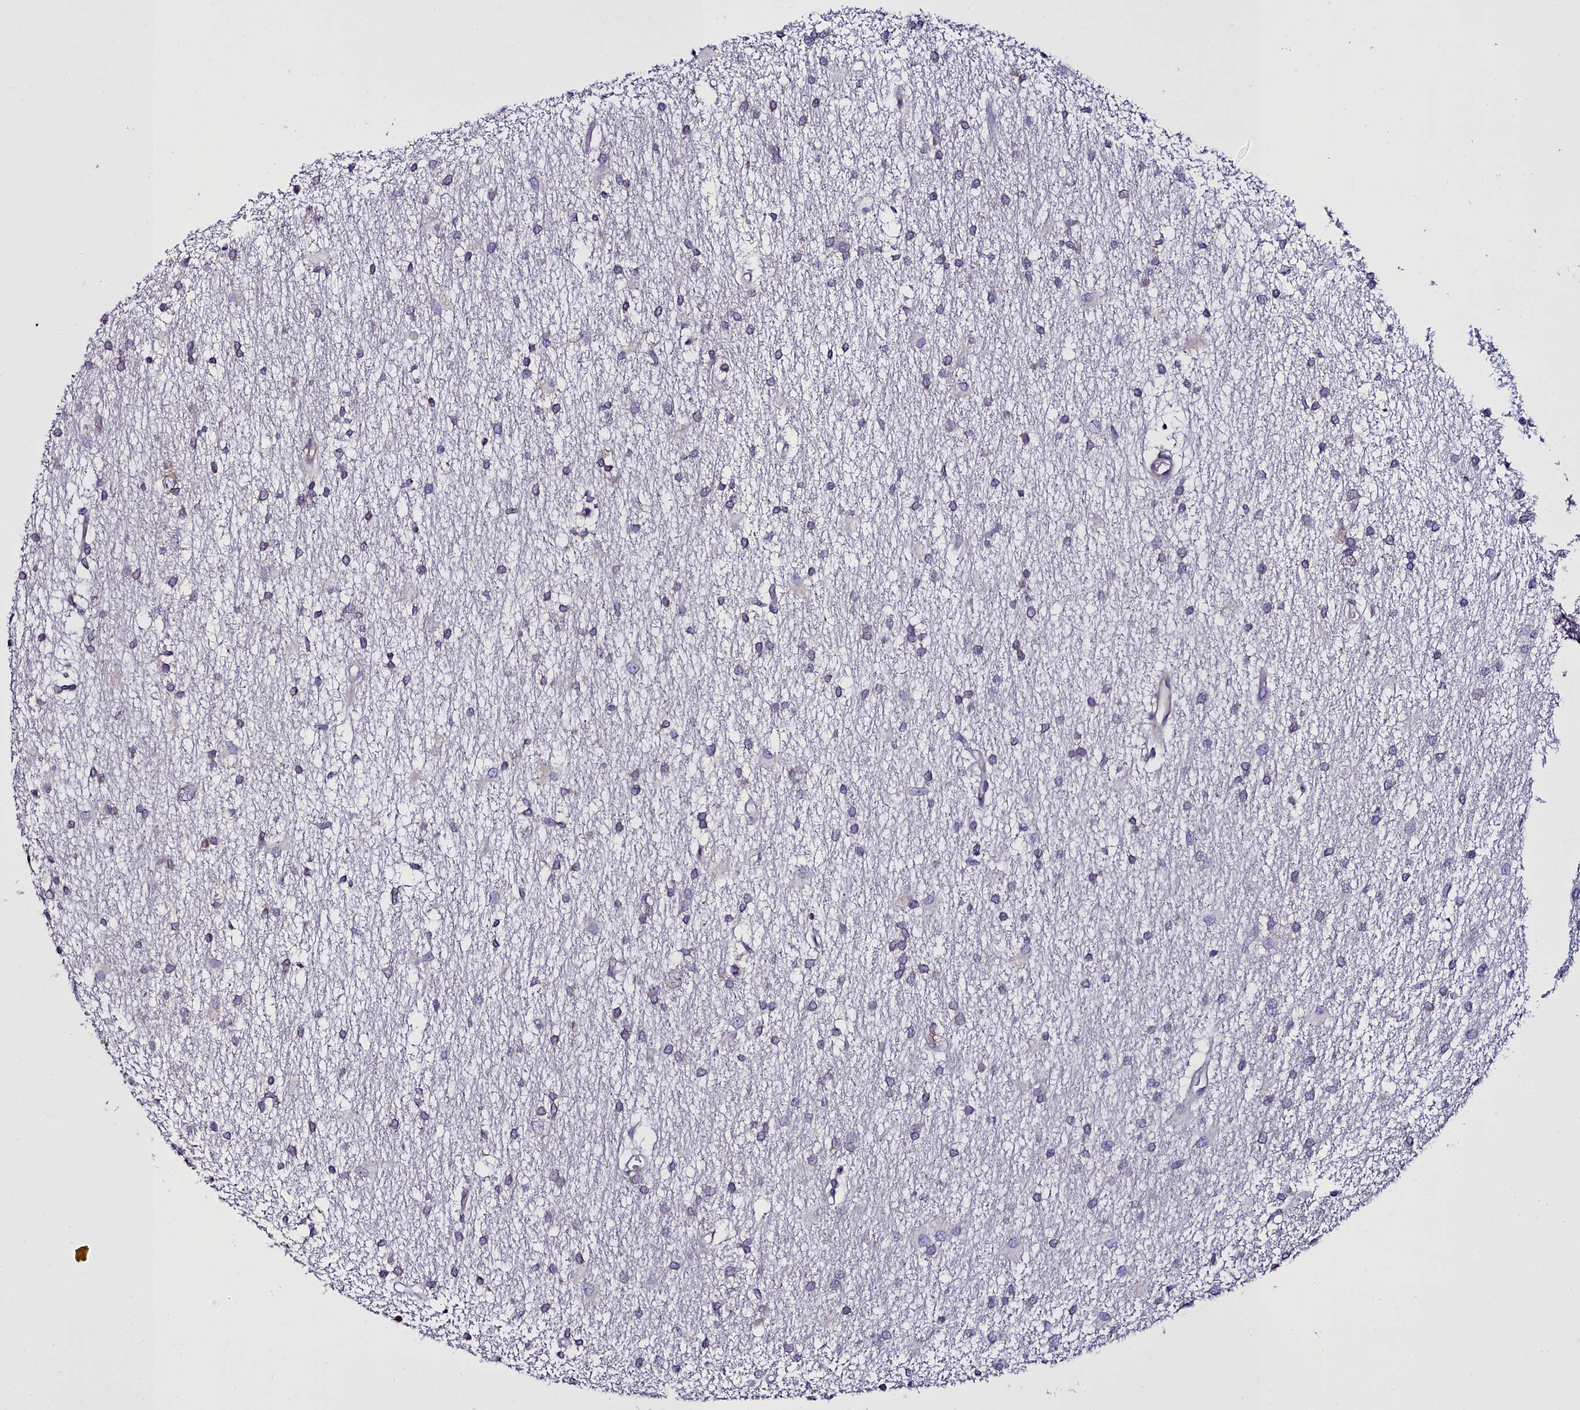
{"staining": {"intensity": "weak", "quantity": "<25%", "location": "cytoplasmic/membranous"}, "tissue": "glioma", "cell_type": "Tumor cells", "image_type": "cancer", "snomed": [{"axis": "morphology", "description": "Glioma, malignant, High grade"}, {"axis": "topography", "description": "Brain"}], "caption": "Immunohistochemistry histopathology image of neoplastic tissue: glioma stained with DAB (3,3'-diaminobenzidine) exhibits no significant protein expression in tumor cells. (DAB IHC, high magnification).", "gene": "TXNDC5", "patient": {"sex": "male", "age": 77}}